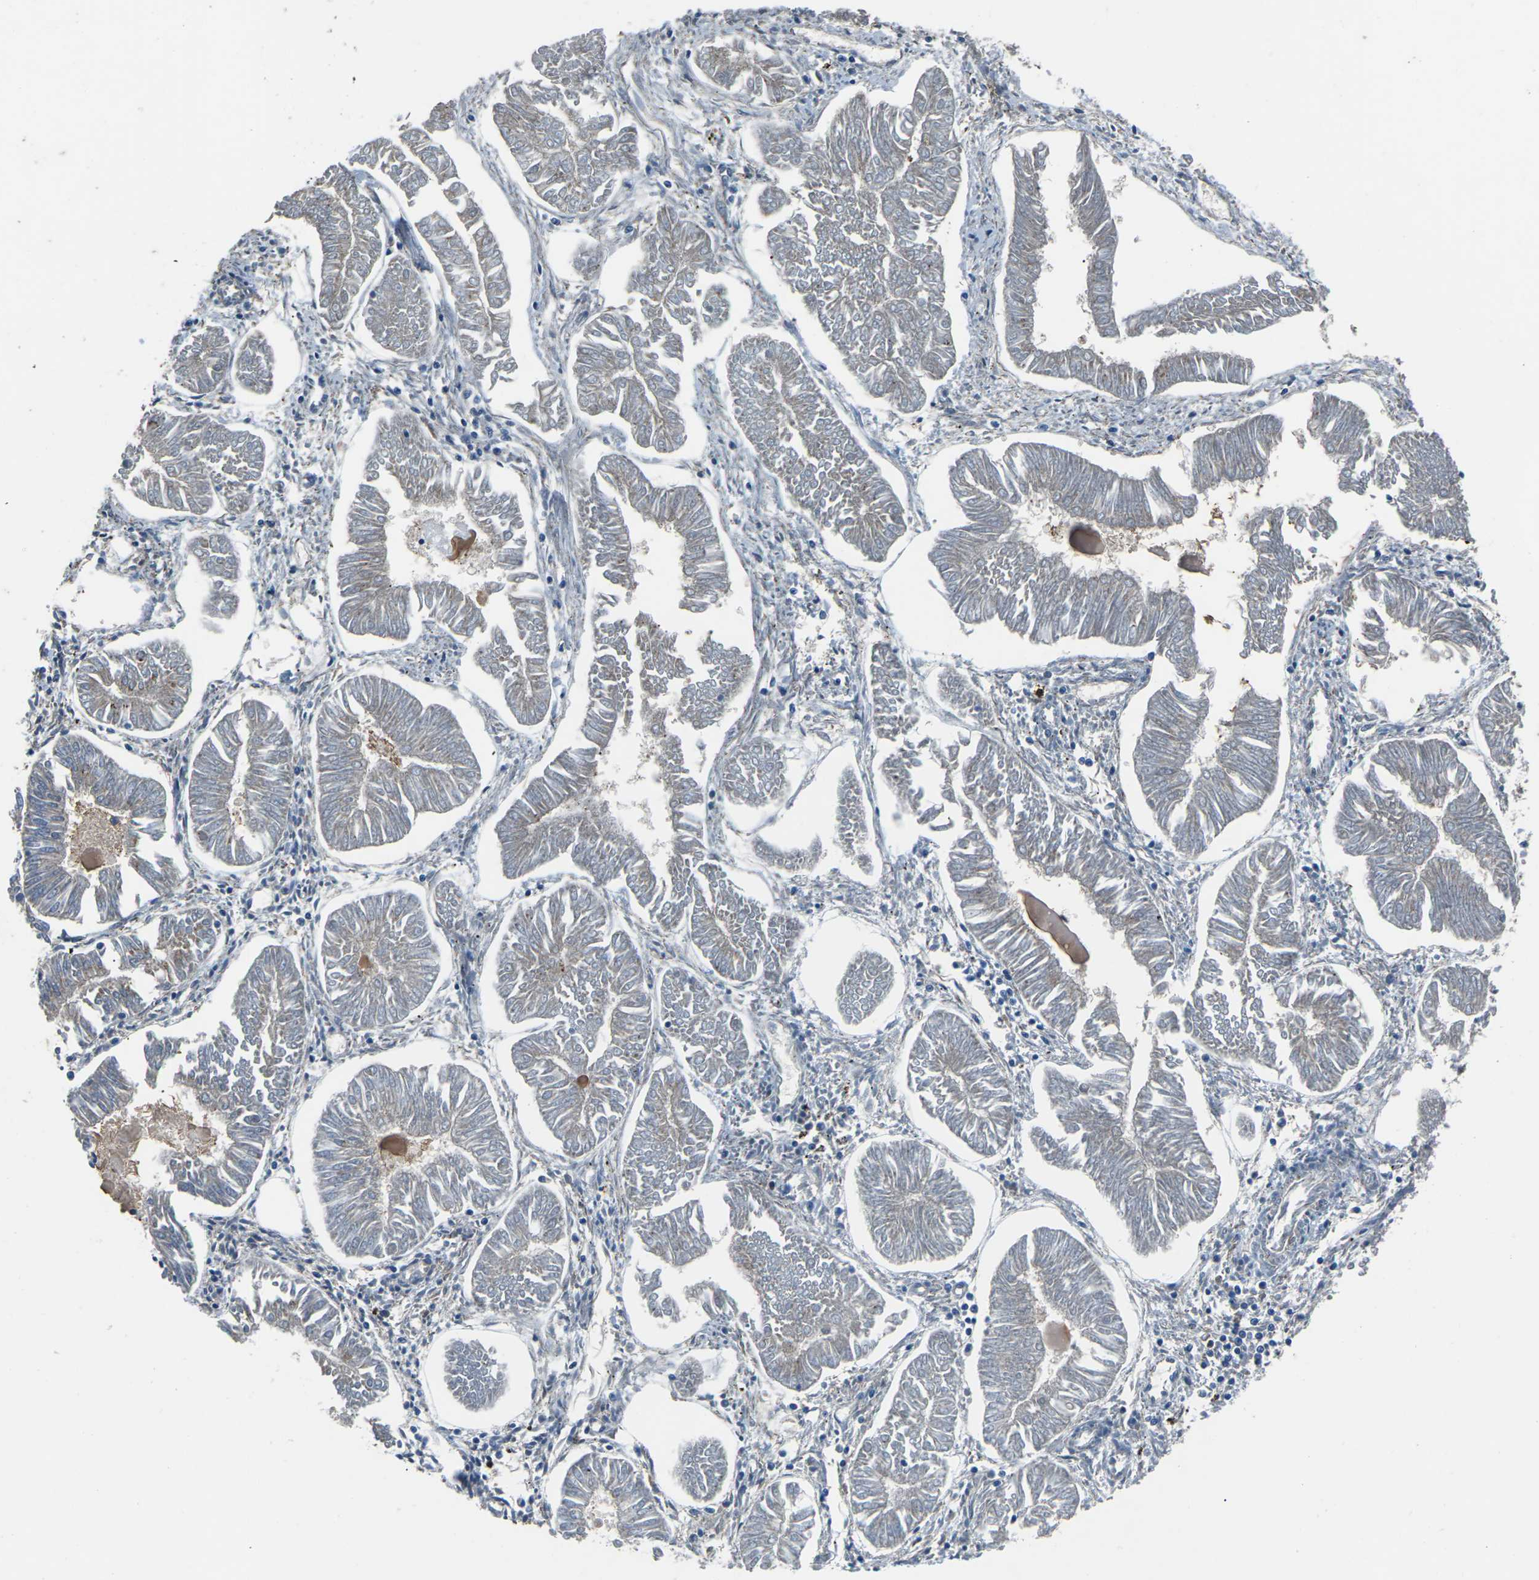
{"staining": {"intensity": "weak", "quantity": ">75%", "location": "cytoplasmic/membranous"}, "tissue": "endometrial cancer", "cell_type": "Tumor cells", "image_type": "cancer", "snomed": [{"axis": "morphology", "description": "Adenocarcinoma, NOS"}, {"axis": "topography", "description": "Endometrium"}], "caption": "IHC image of endometrial adenocarcinoma stained for a protein (brown), which reveals low levels of weak cytoplasmic/membranous expression in approximately >75% of tumor cells.", "gene": "GABRP", "patient": {"sex": "female", "age": 53}}